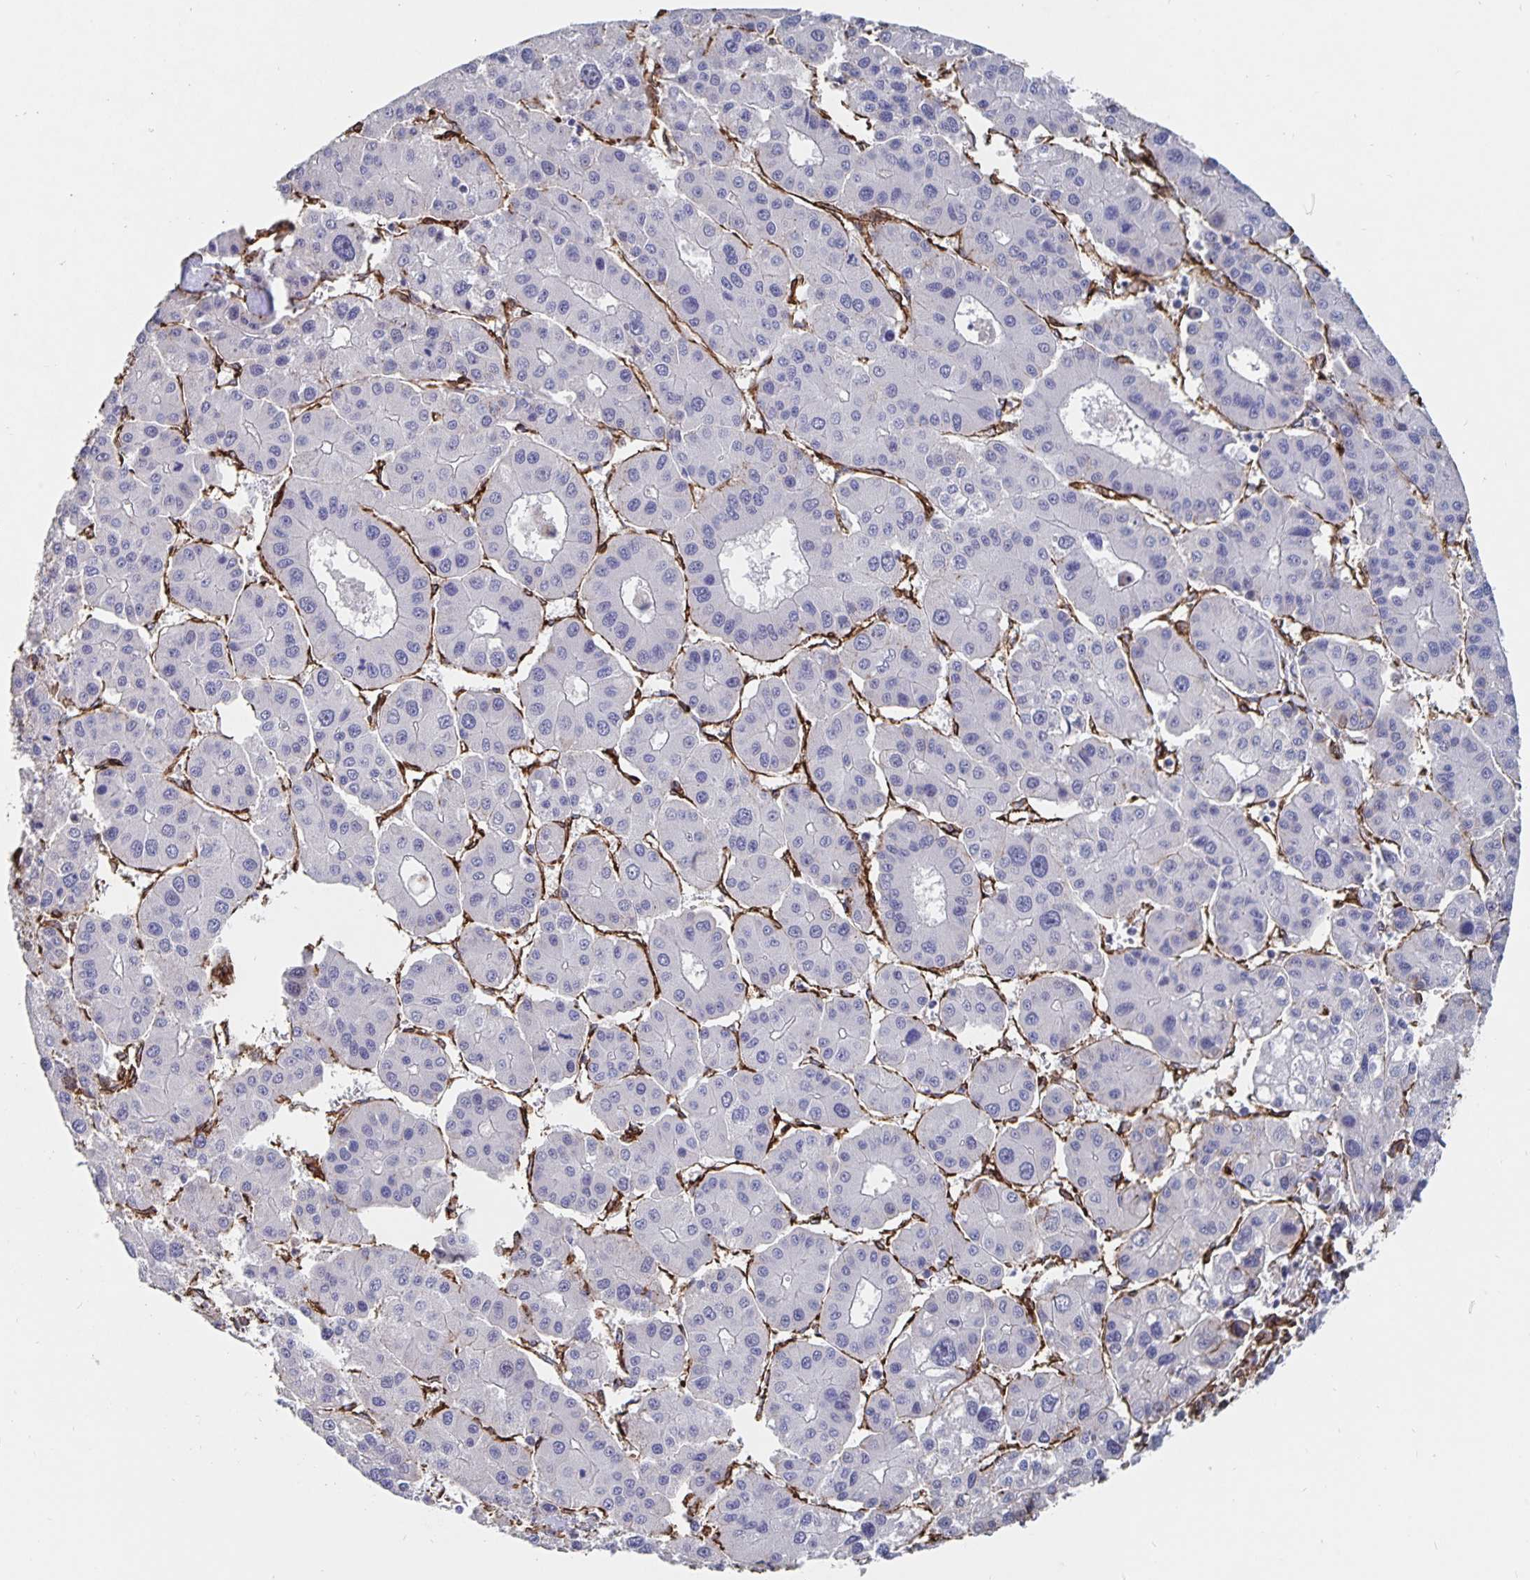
{"staining": {"intensity": "negative", "quantity": "none", "location": "none"}, "tissue": "liver cancer", "cell_type": "Tumor cells", "image_type": "cancer", "snomed": [{"axis": "morphology", "description": "Carcinoma, Hepatocellular, NOS"}, {"axis": "topography", "description": "Liver"}], "caption": "Protein analysis of liver hepatocellular carcinoma demonstrates no significant positivity in tumor cells. Brightfield microscopy of IHC stained with DAB (brown) and hematoxylin (blue), captured at high magnification.", "gene": "DCHS2", "patient": {"sex": "male", "age": 73}}